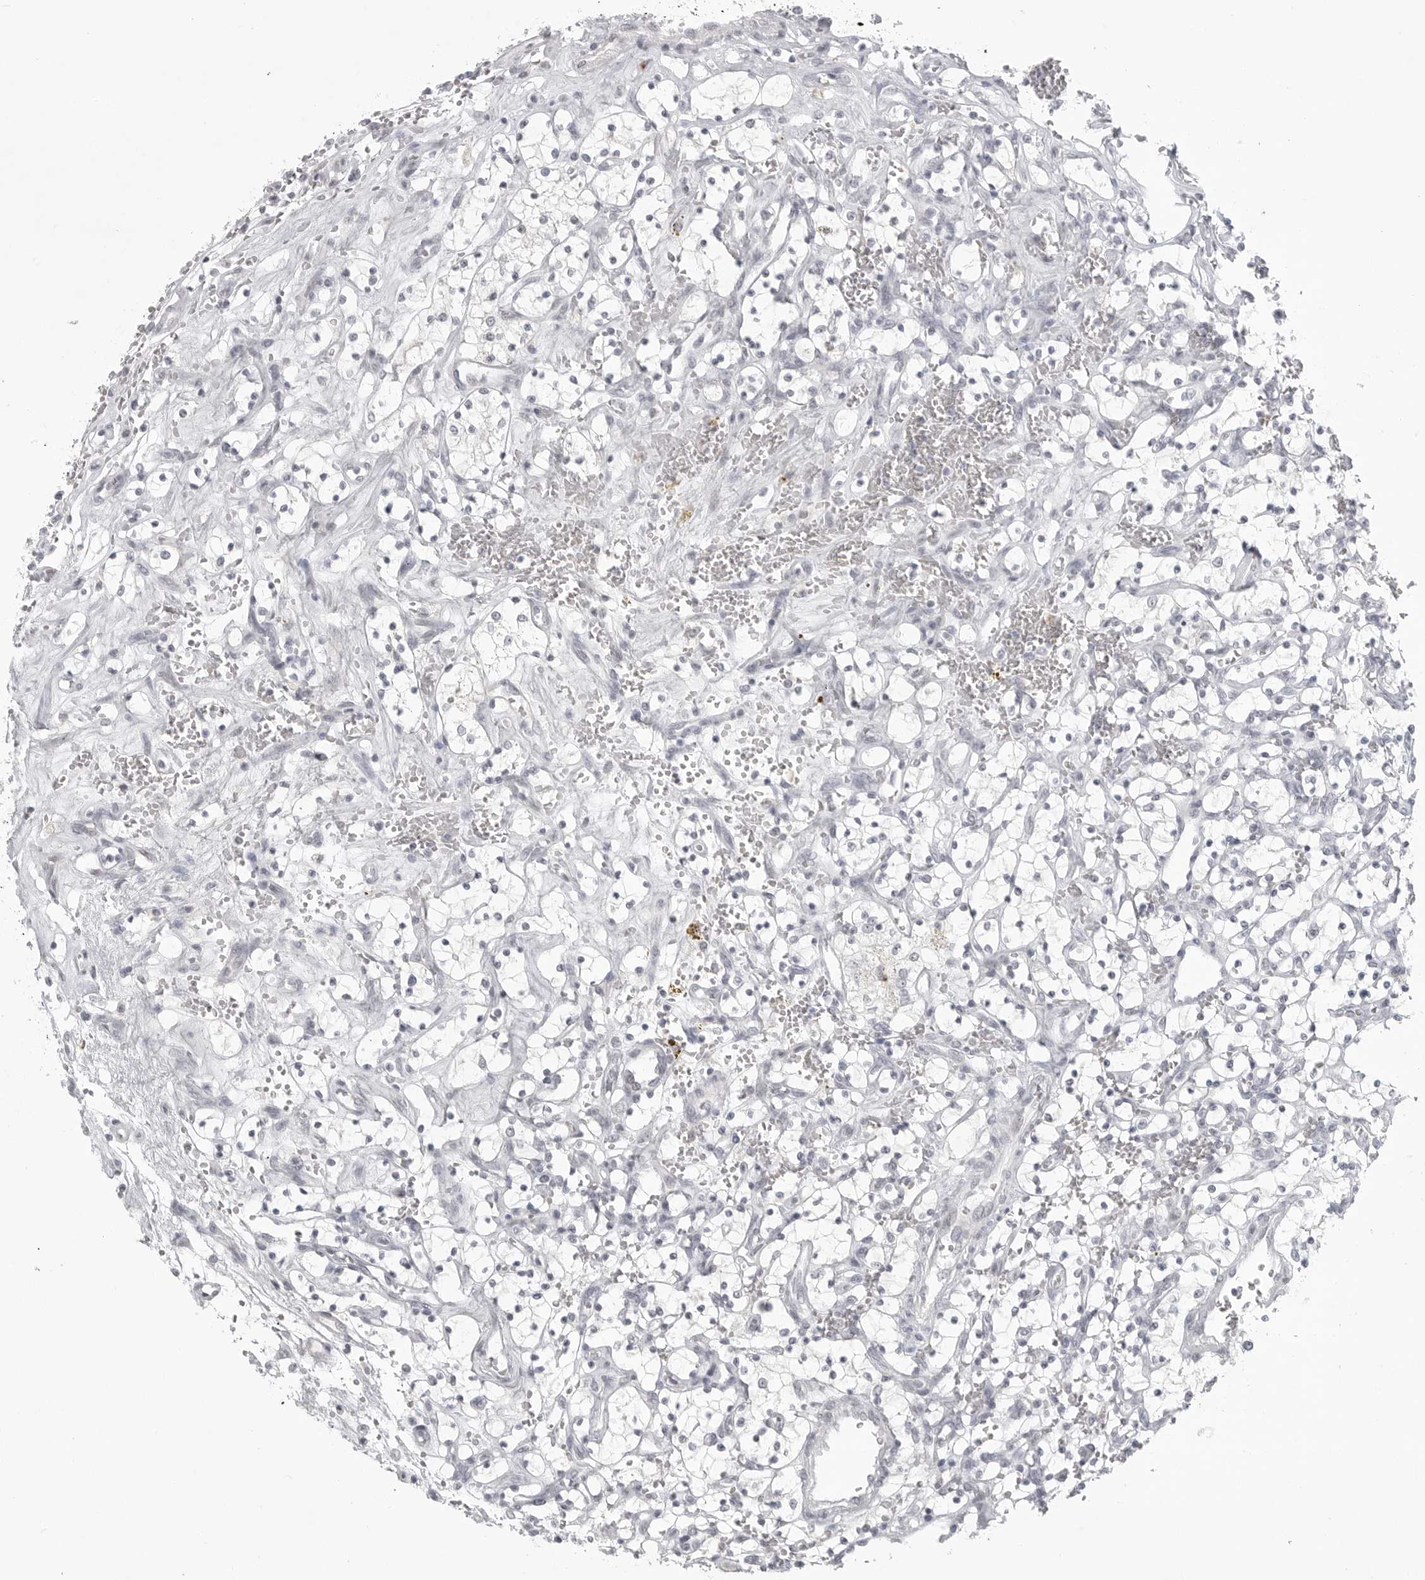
{"staining": {"intensity": "negative", "quantity": "none", "location": "none"}, "tissue": "renal cancer", "cell_type": "Tumor cells", "image_type": "cancer", "snomed": [{"axis": "morphology", "description": "Adenocarcinoma, NOS"}, {"axis": "topography", "description": "Kidney"}], "caption": "Immunohistochemistry (IHC) micrograph of human renal cancer (adenocarcinoma) stained for a protein (brown), which demonstrates no staining in tumor cells.", "gene": "TCTN3", "patient": {"sex": "female", "age": 69}}